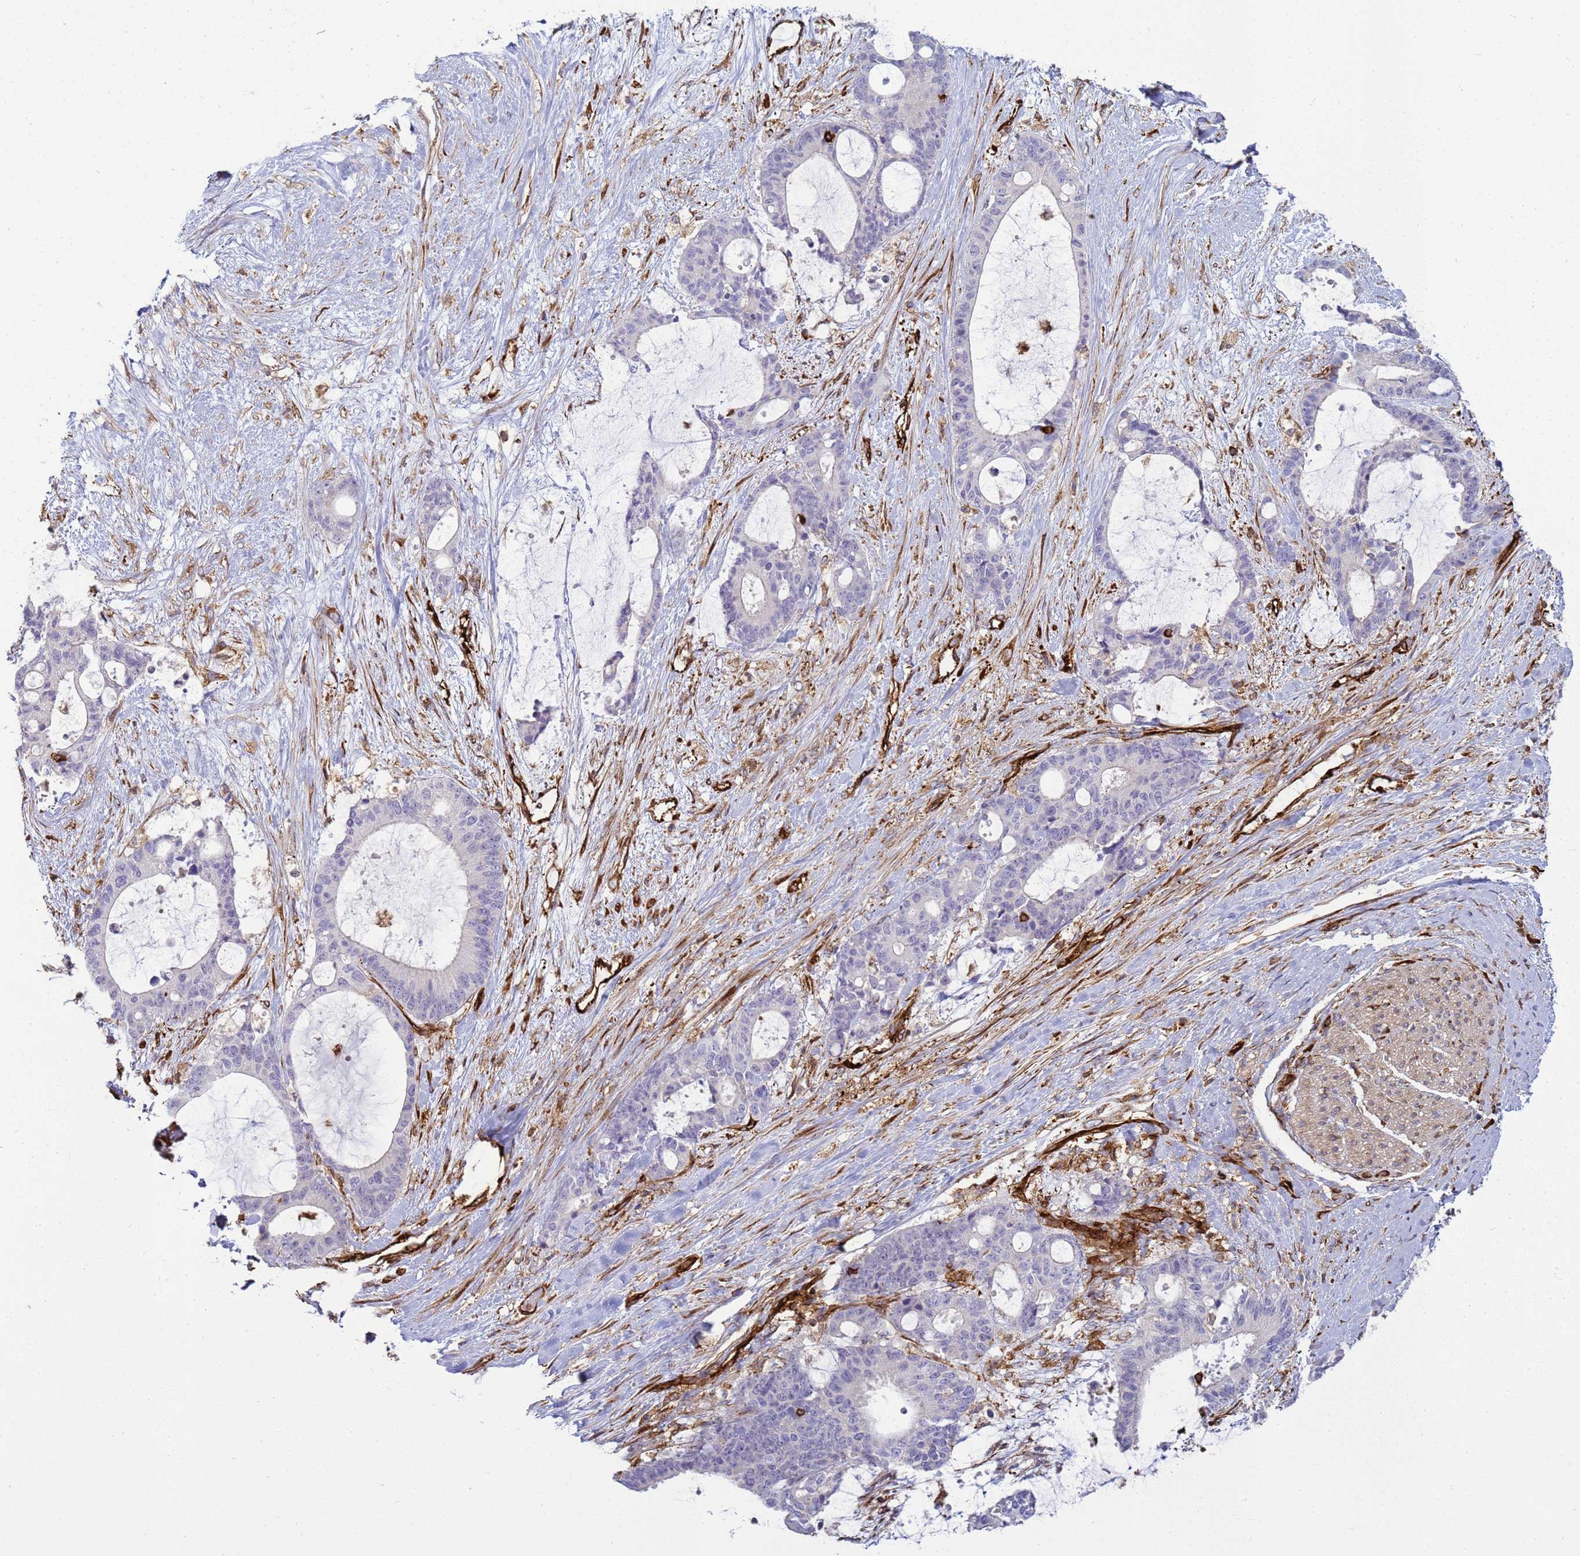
{"staining": {"intensity": "negative", "quantity": "none", "location": "none"}, "tissue": "liver cancer", "cell_type": "Tumor cells", "image_type": "cancer", "snomed": [{"axis": "morphology", "description": "Normal tissue, NOS"}, {"axis": "morphology", "description": "Cholangiocarcinoma"}, {"axis": "topography", "description": "Liver"}, {"axis": "topography", "description": "Peripheral nerve tissue"}], "caption": "This is a micrograph of immunohistochemistry staining of liver cancer, which shows no positivity in tumor cells. (Stains: DAB (3,3'-diaminobenzidine) IHC with hematoxylin counter stain, Microscopy: brightfield microscopy at high magnification).", "gene": "ZBTB8OS", "patient": {"sex": "female", "age": 73}}